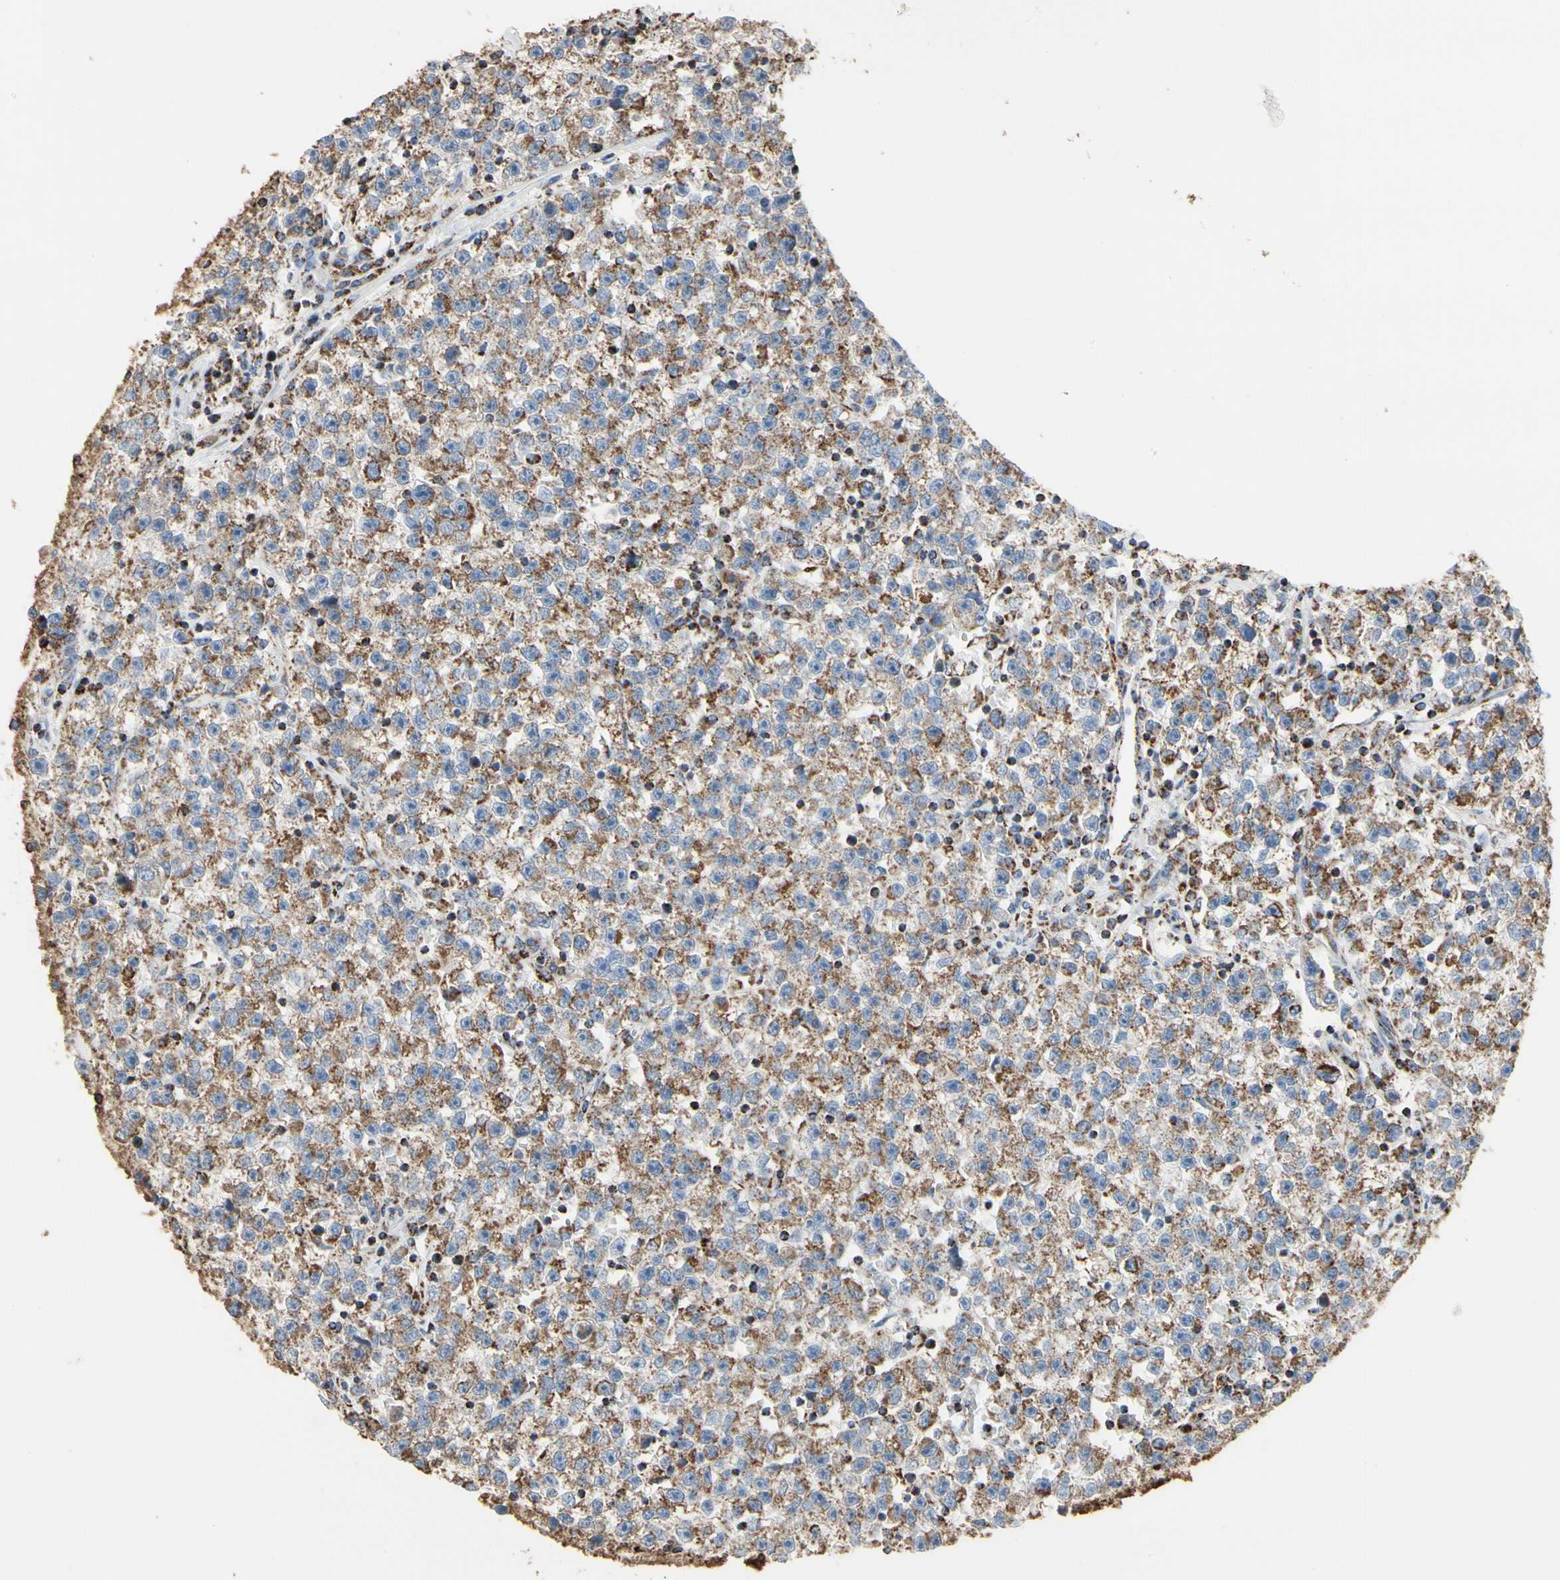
{"staining": {"intensity": "weak", "quantity": ">75%", "location": "cytoplasmic/membranous"}, "tissue": "testis cancer", "cell_type": "Tumor cells", "image_type": "cancer", "snomed": [{"axis": "morphology", "description": "Seminoma, NOS"}, {"axis": "topography", "description": "Testis"}], "caption": "Protein expression analysis of human testis cancer reveals weak cytoplasmic/membranous expression in about >75% of tumor cells. (Stains: DAB (3,3'-diaminobenzidine) in brown, nuclei in blue, Microscopy: brightfield microscopy at high magnification).", "gene": "TUBA1A", "patient": {"sex": "male", "age": 22}}